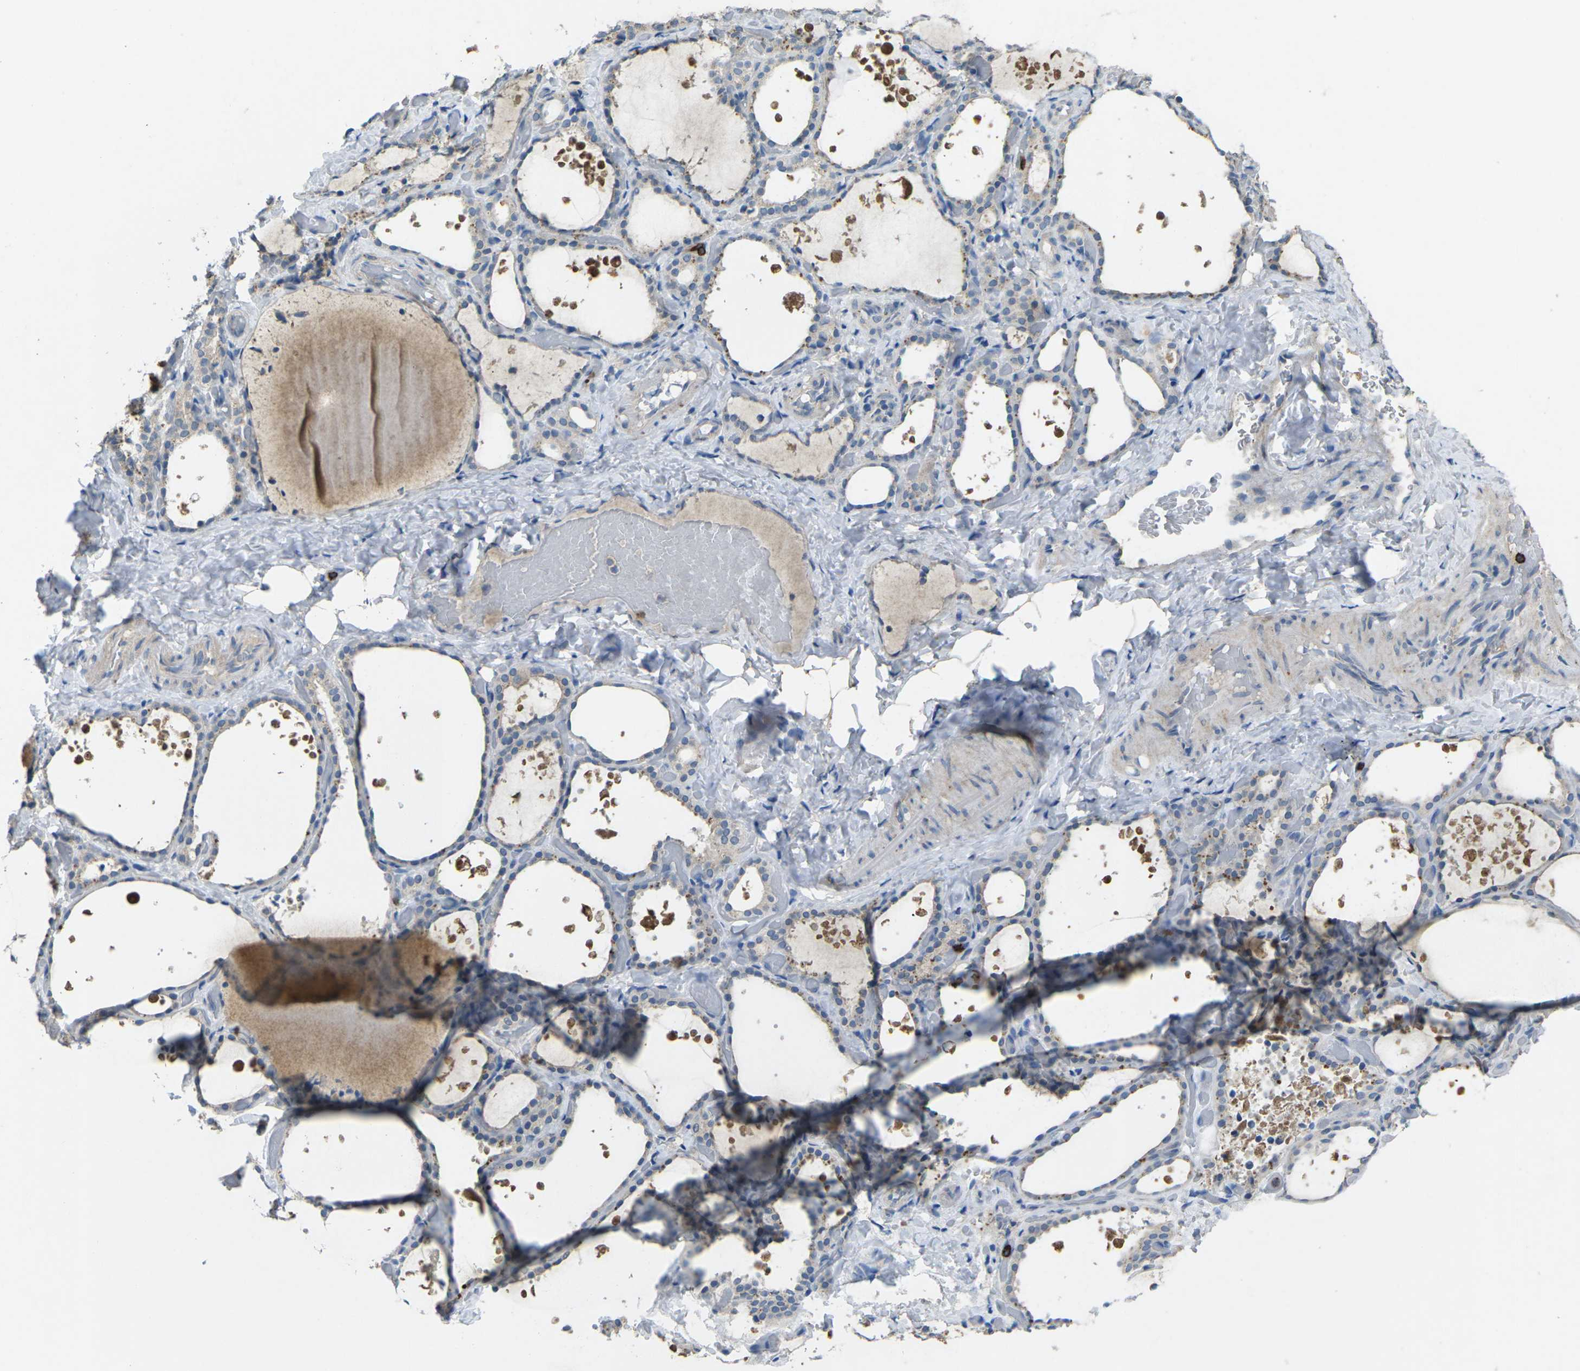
{"staining": {"intensity": "moderate", "quantity": "<25%", "location": "cytoplasmic/membranous"}, "tissue": "thyroid gland", "cell_type": "Glandular cells", "image_type": "normal", "snomed": [{"axis": "morphology", "description": "Normal tissue, NOS"}, {"axis": "topography", "description": "Thyroid gland"}], "caption": "Immunohistochemical staining of unremarkable thyroid gland shows <25% levels of moderate cytoplasmic/membranous protein positivity in about <25% of glandular cells.", "gene": "CD19", "patient": {"sex": "female", "age": 44}}